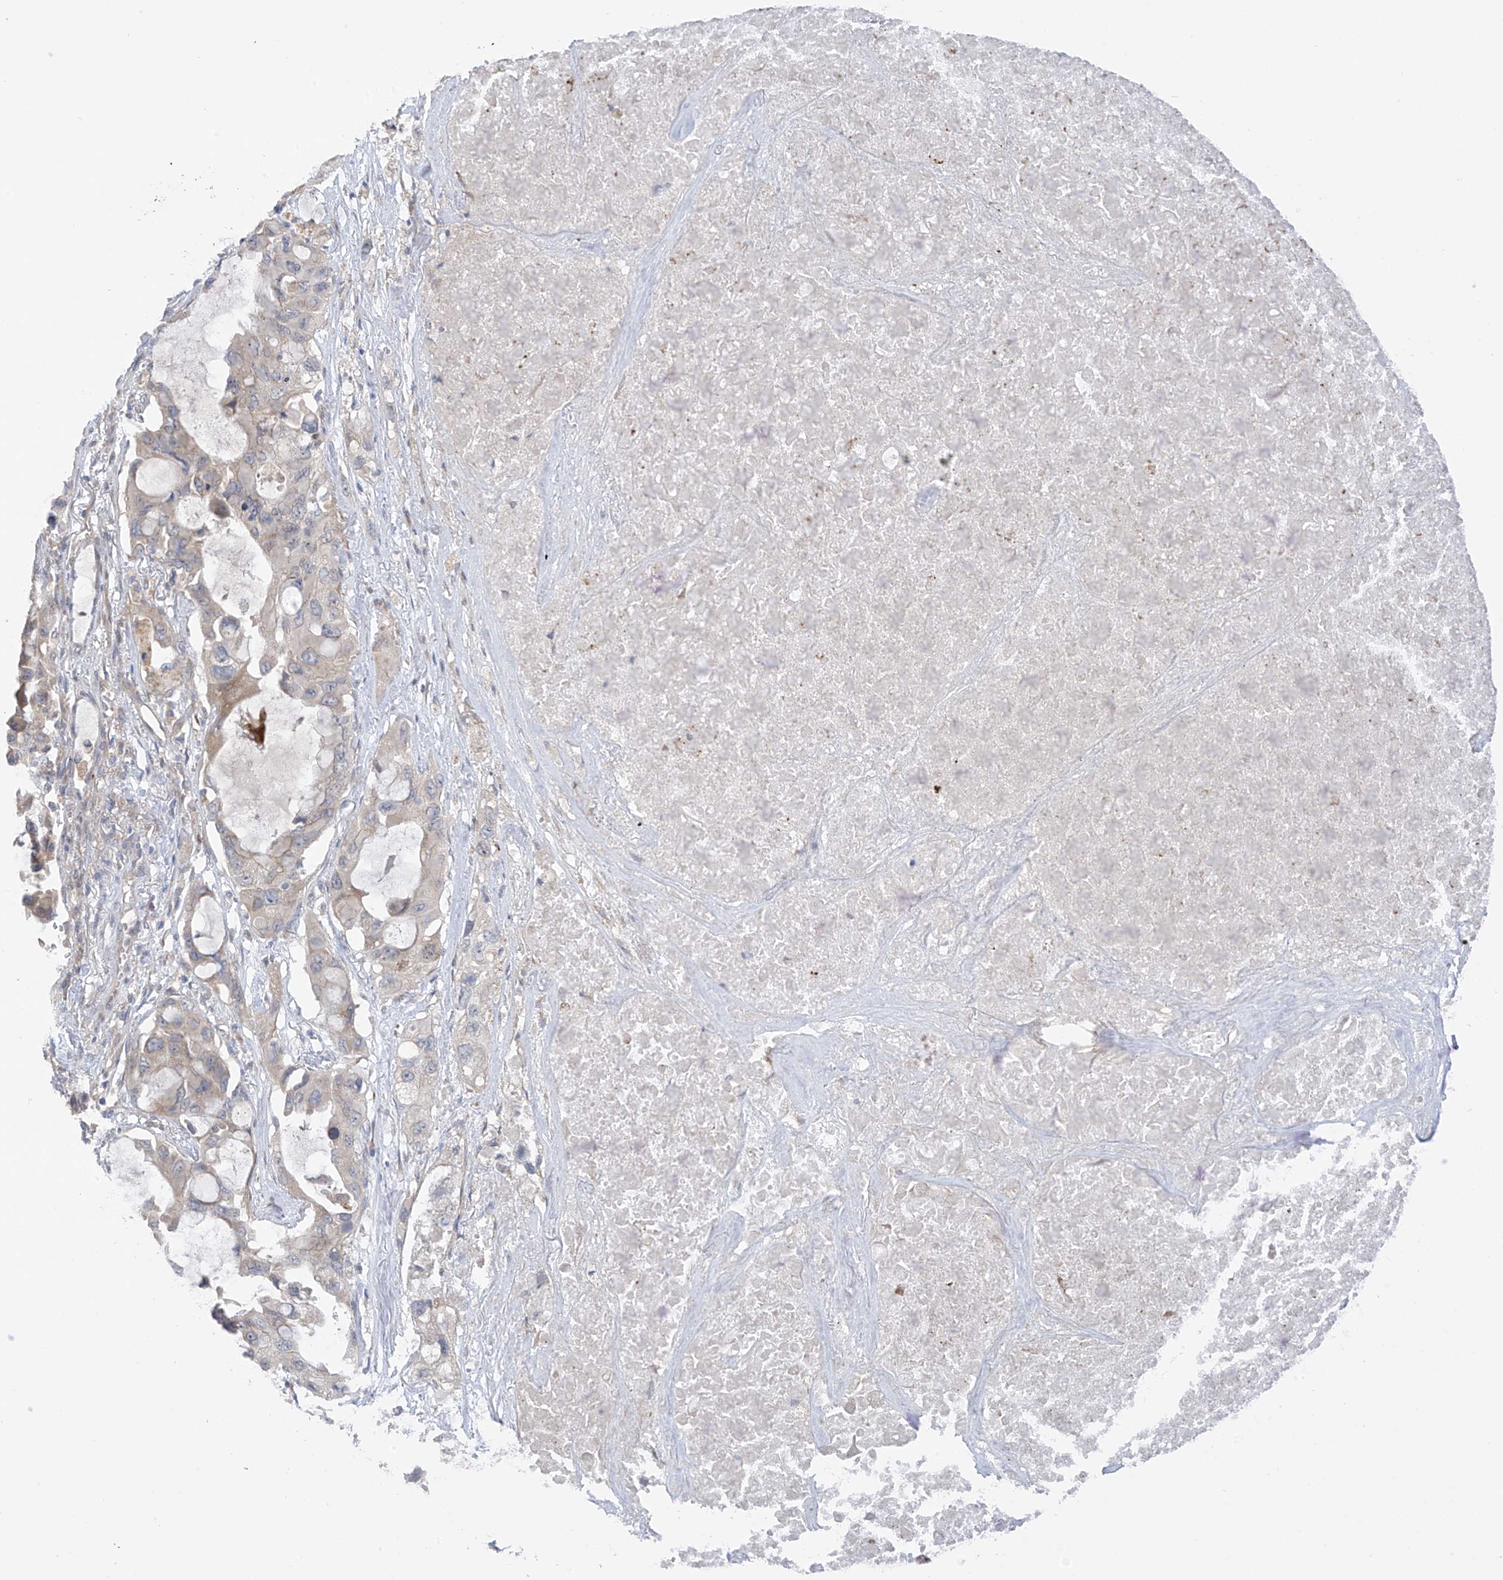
{"staining": {"intensity": "negative", "quantity": "none", "location": "none"}, "tissue": "lung cancer", "cell_type": "Tumor cells", "image_type": "cancer", "snomed": [{"axis": "morphology", "description": "Squamous cell carcinoma, NOS"}, {"axis": "topography", "description": "Lung"}], "caption": "IHC image of neoplastic tissue: human lung cancer (squamous cell carcinoma) stained with DAB exhibits no significant protein positivity in tumor cells.", "gene": "NALCN", "patient": {"sex": "female", "age": 73}}